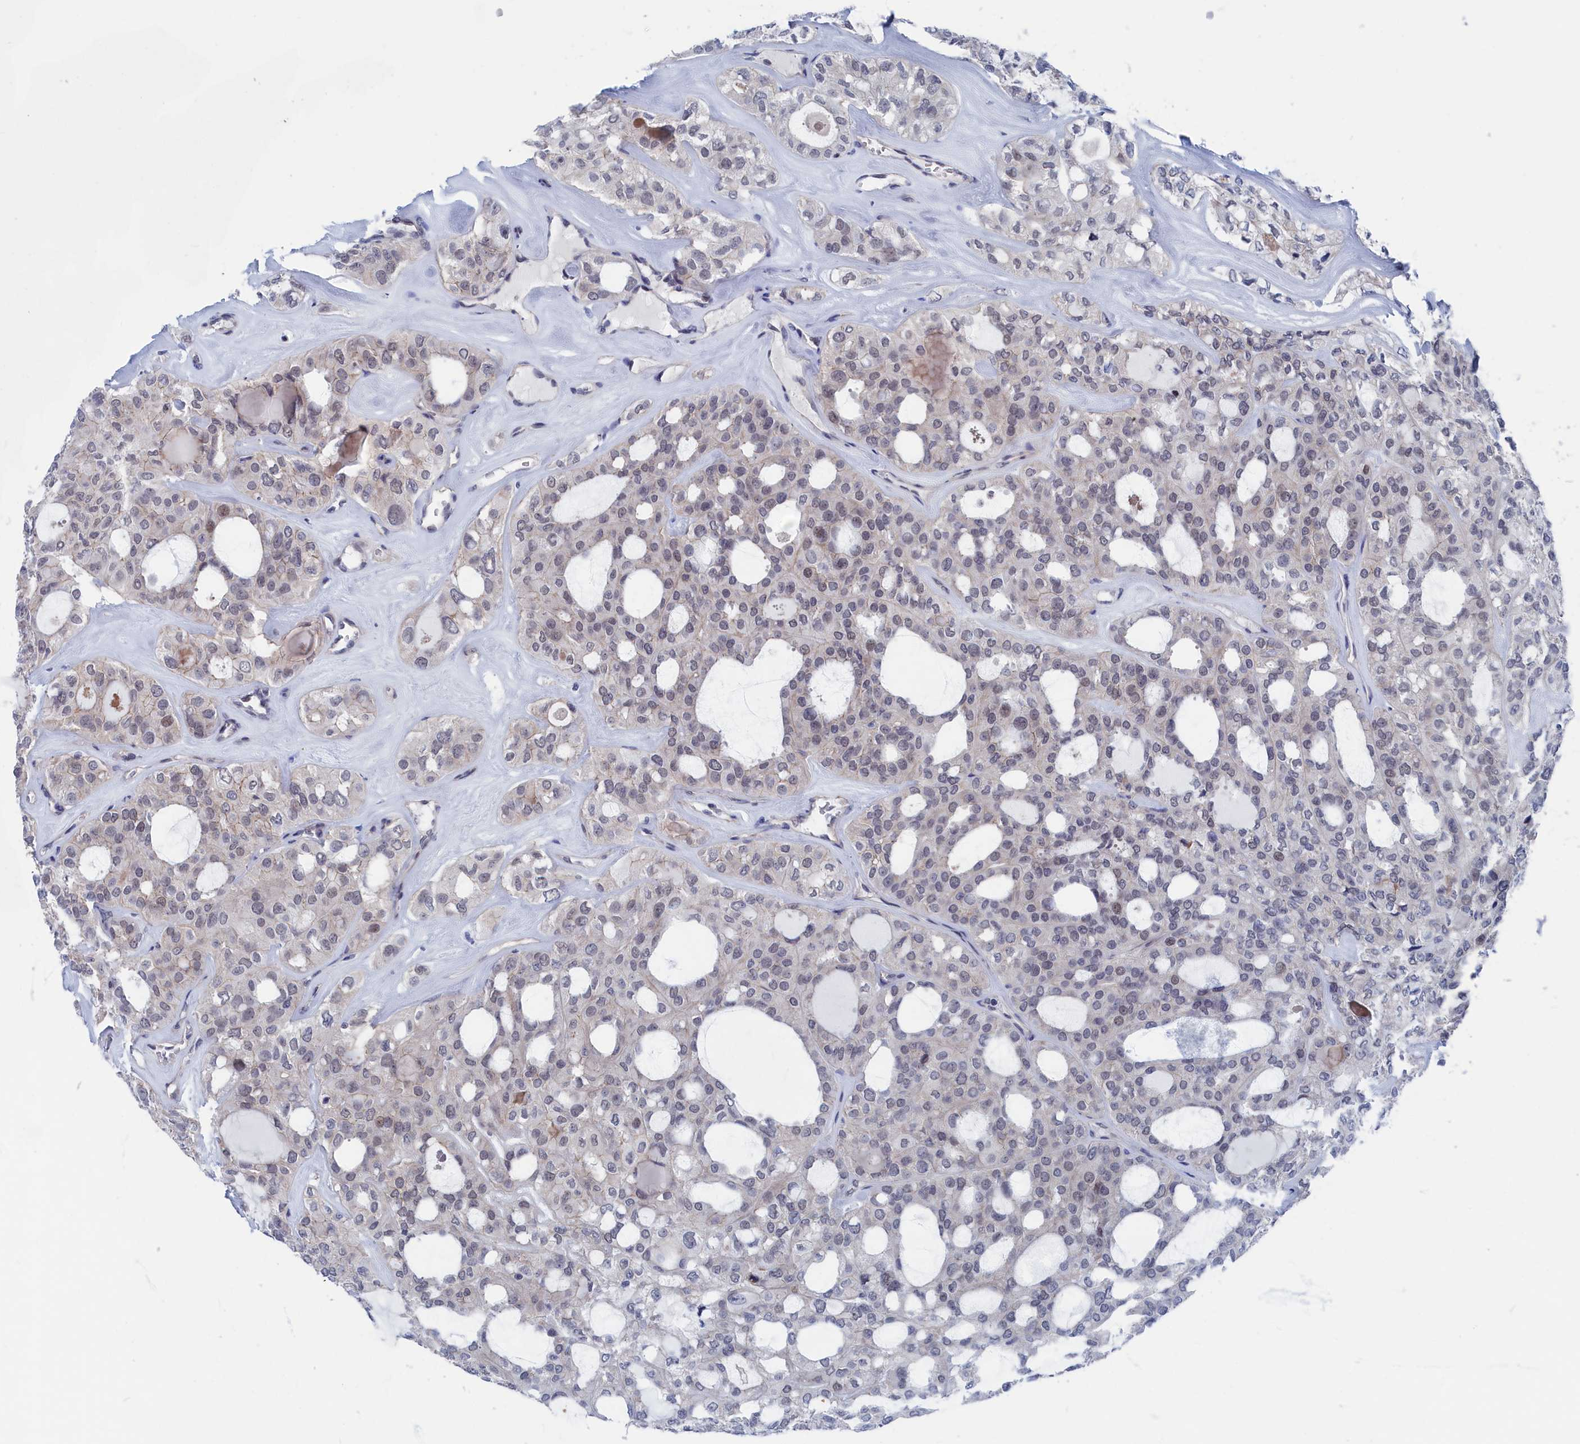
{"staining": {"intensity": "negative", "quantity": "none", "location": "none"}, "tissue": "thyroid cancer", "cell_type": "Tumor cells", "image_type": "cancer", "snomed": [{"axis": "morphology", "description": "Follicular adenoma carcinoma, NOS"}, {"axis": "topography", "description": "Thyroid gland"}], "caption": "This micrograph is of follicular adenoma carcinoma (thyroid) stained with IHC to label a protein in brown with the nuclei are counter-stained blue. There is no positivity in tumor cells.", "gene": "MARCHF3", "patient": {"sex": "male", "age": 75}}